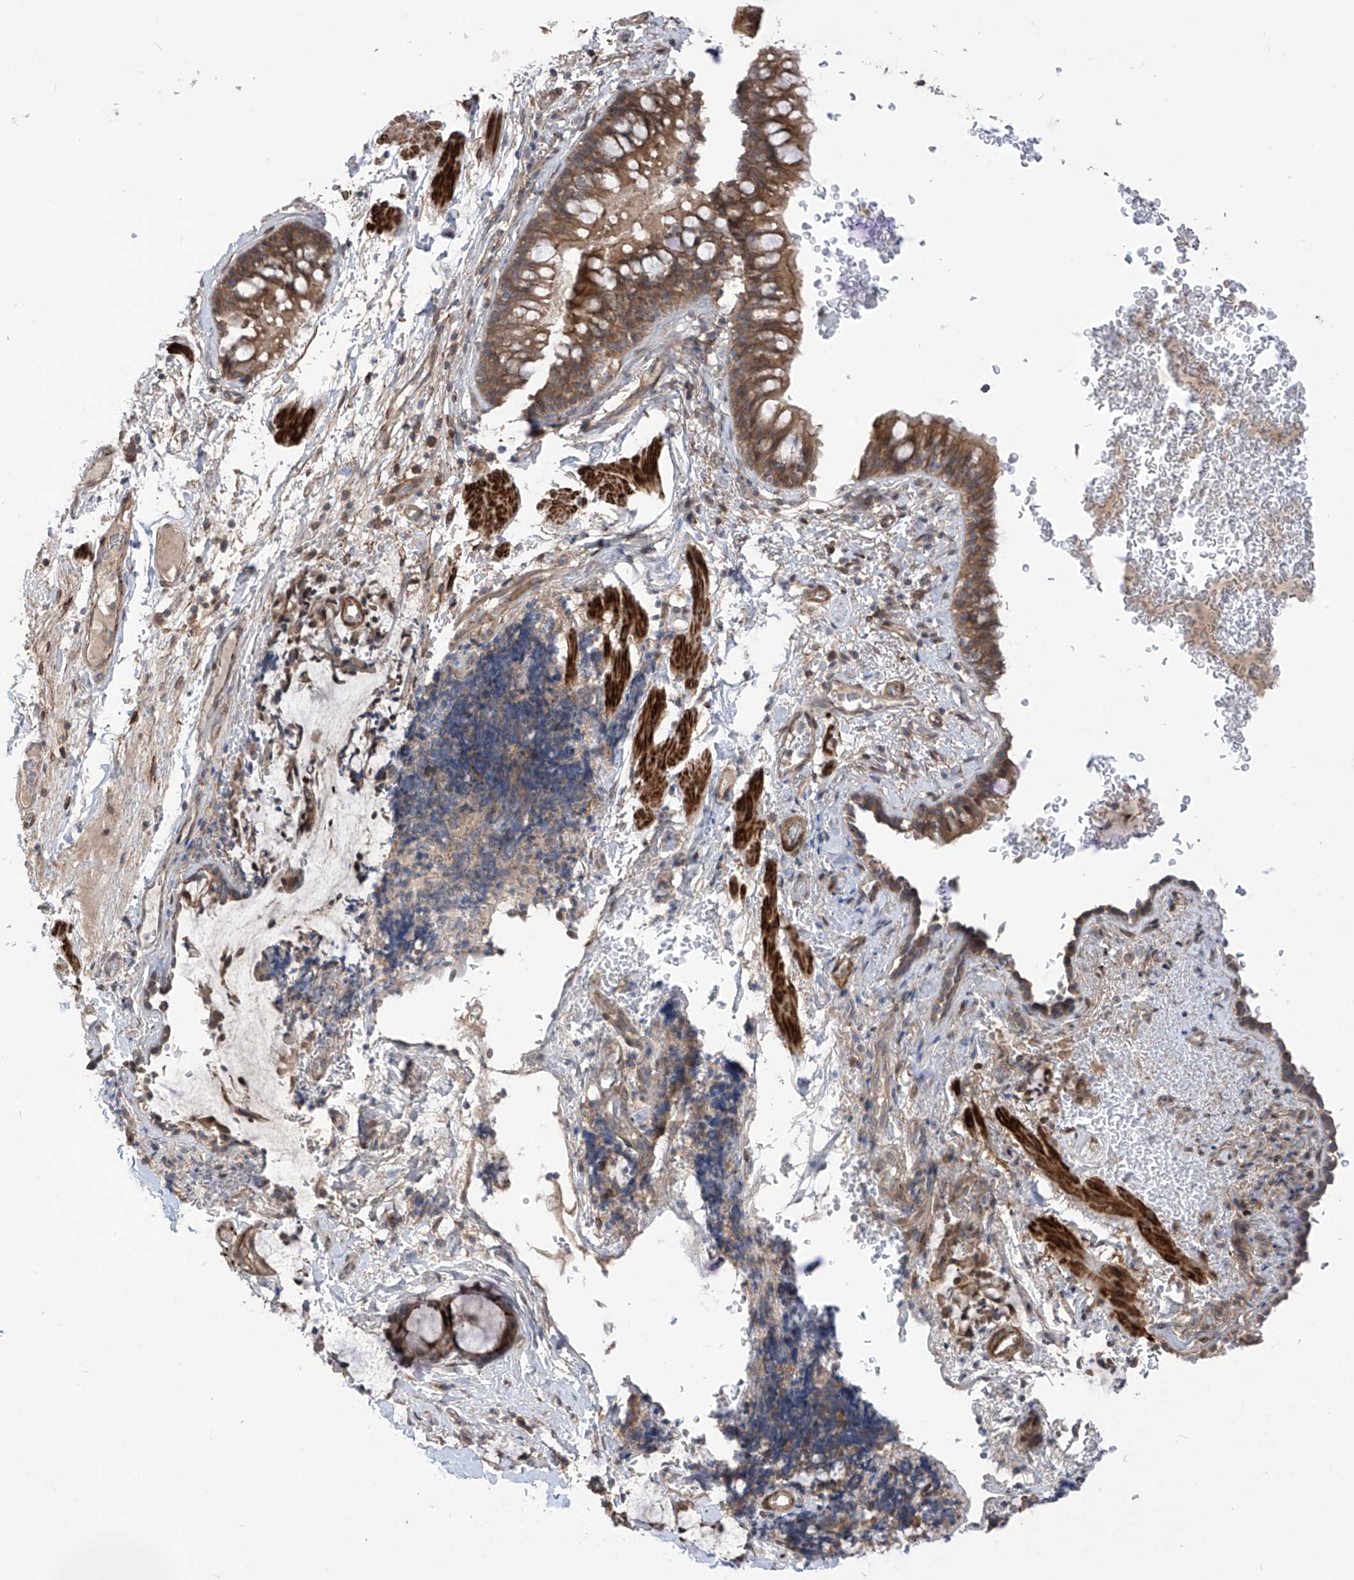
{"staining": {"intensity": "moderate", "quantity": ">75%", "location": "cytoplasmic/membranous"}, "tissue": "bronchus", "cell_type": "Respiratory epithelial cells", "image_type": "normal", "snomed": [{"axis": "morphology", "description": "Normal tissue, NOS"}, {"axis": "topography", "description": "Cartilage tissue"}, {"axis": "topography", "description": "Bronchus"}], "caption": "Respiratory epithelial cells show medium levels of moderate cytoplasmic/membranous expression in approximately >75% of cells in unremarkable human bronchus. The protein of interest is stained brown, and the nuclei are stained in blue (DAB IHC with brightfield microscopy, high magnification).", "gene": "LRRC74A", "patient": {"sex": "female", "age": 36}}